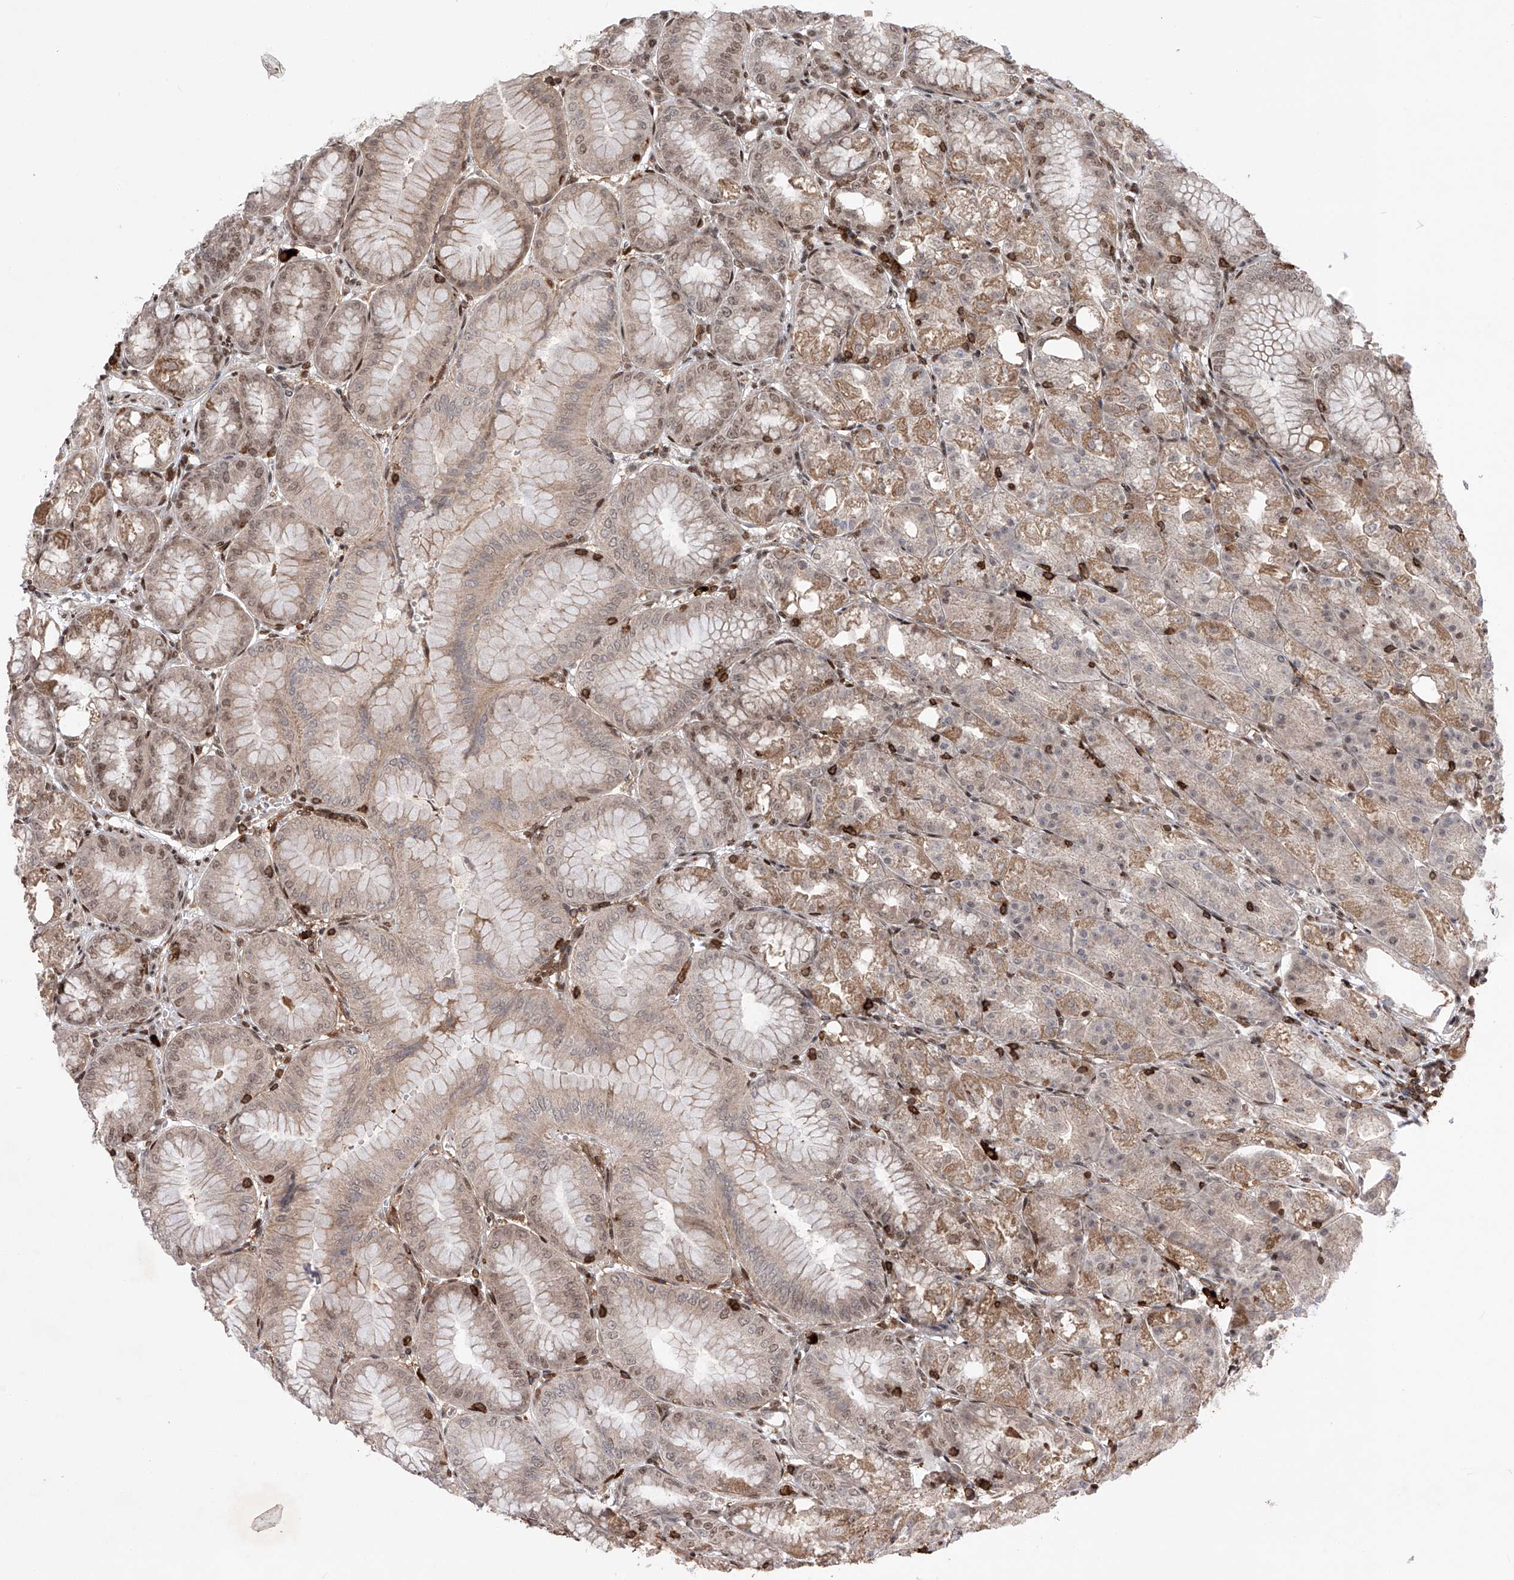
{"staining": {"intensity": "moderate", "quantity": "25%-75%", "location": "cytoplasmic/membranous,nuclear"}, "tissue": "stomach", "cell_type": "Glandular cells", "image_type": "normal", "snomed": [{"axis": "morphology", "description": "Normal tissue, NOS"}, {"axis": "topography", "description": "Stomach, lower"}], "caption": "DAB immunohistochemical staining of normal human stomach displays moderate cytoplasmic/membranous,nuclear protein expression in approximately 25%-75% of glandular cells. The staining is performed using DAB brown chromogen to label protein expression. The nuclei are counter-stained blue using hematoxylin.", "gene": "ZNF280D", "patient": {"sex": "male", "age": 71}}